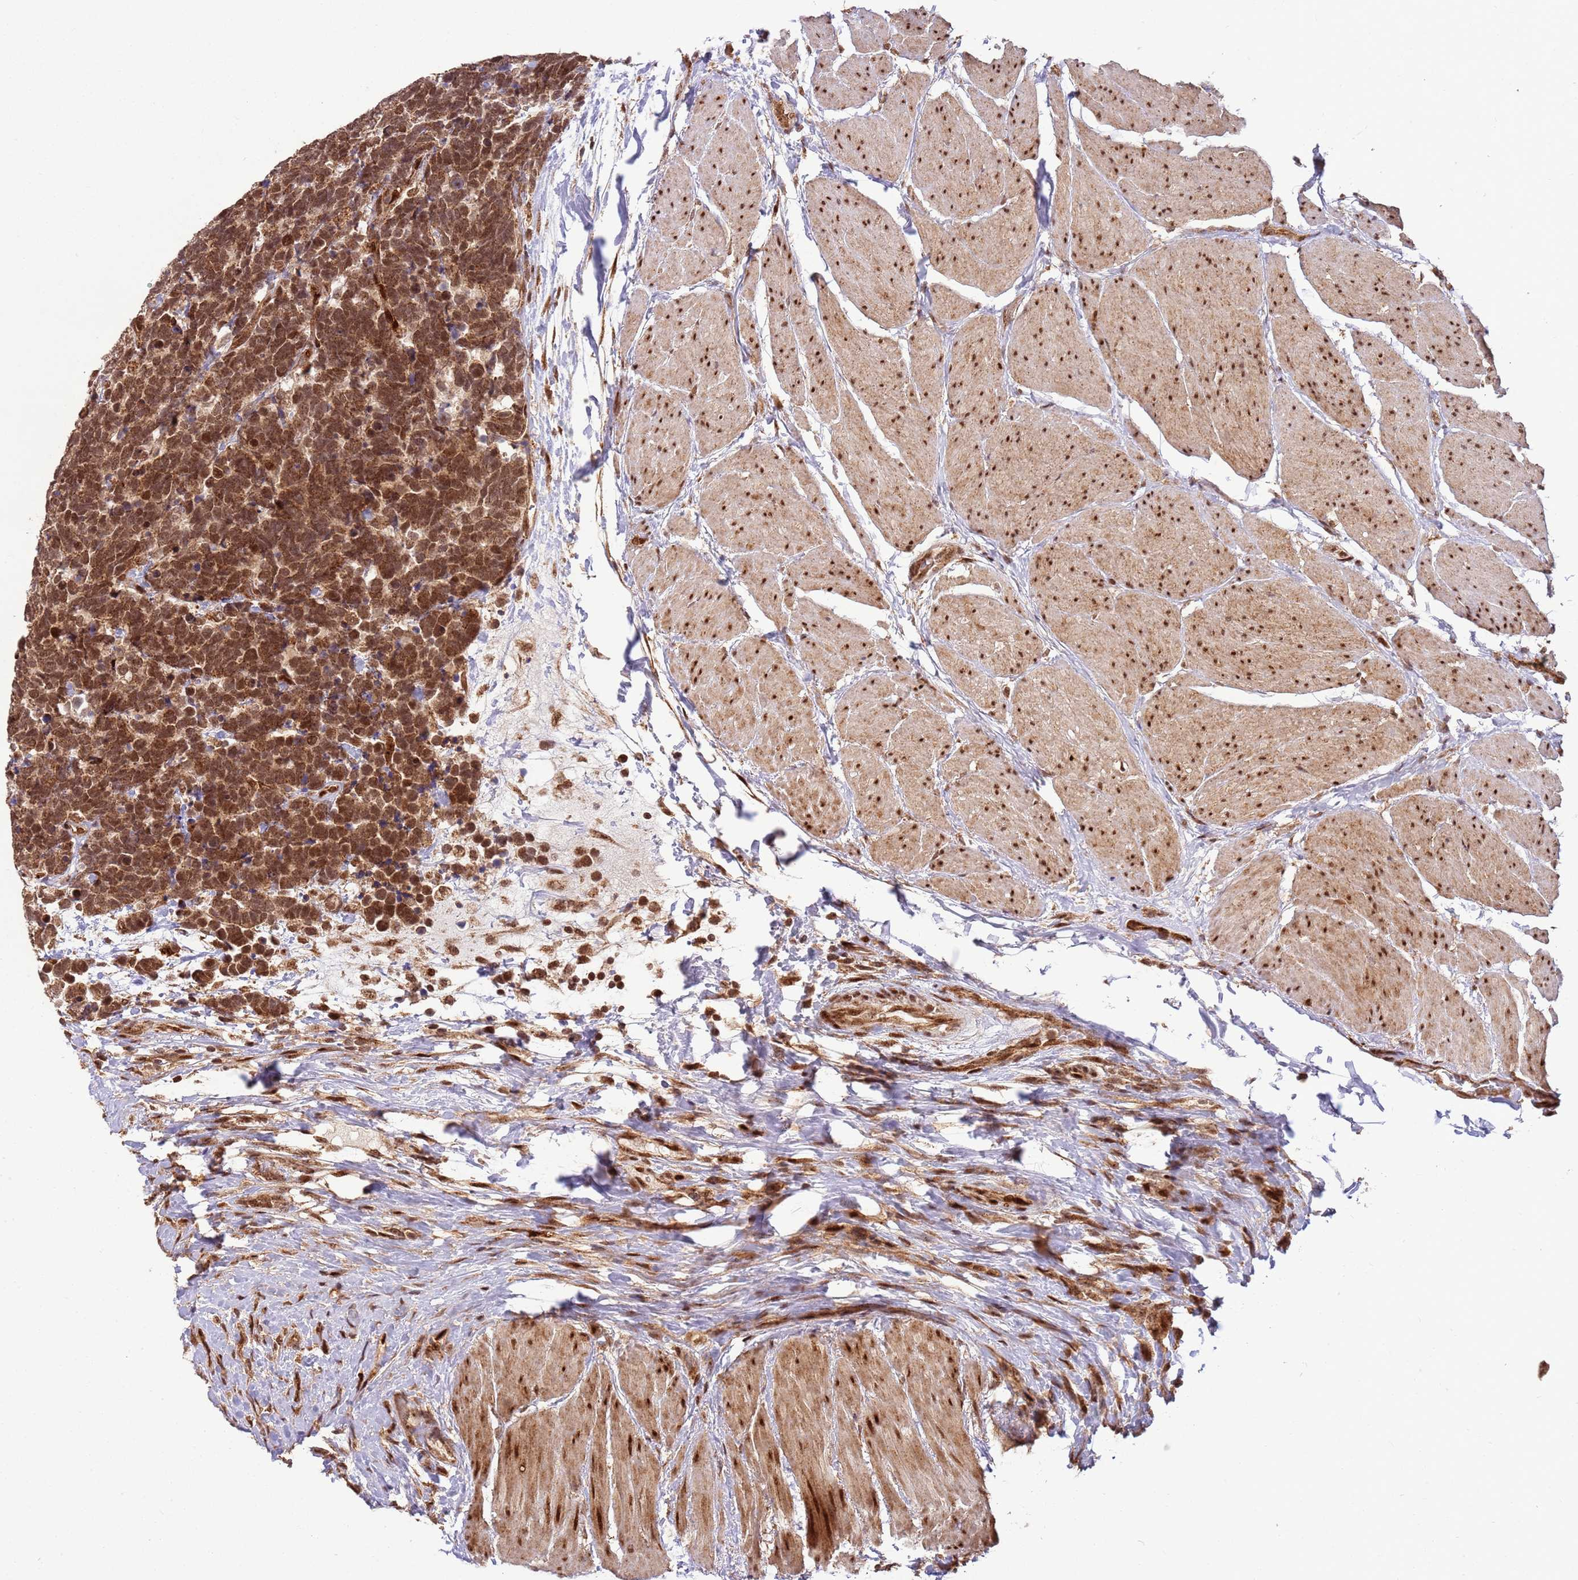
{"staining": {"intensity": "strong", "quantity": ">75%", "location": "cytoplasmic/membranous,nuclear"}, "tissue": "carcinoid", "cell_type": "Tumor cells", "image_type": "cancer", "snomed": [{"axis": "morphology", "description": "Carcinoma, NOS"}, {"axis": "morphology", "description": "Carcinoid, malignant, NOS"}, {"axis": "topography", "description": "Urinary bladder"}], "caption": "There is high levels of strong cytoplasmic/membranous and nuclear positivity in tumor cells of carcinoid, as demonstrated by immunohistochemical staining (brown color).", "gene": "PEX14", "patient": {"sex": "male", "age": 57}}